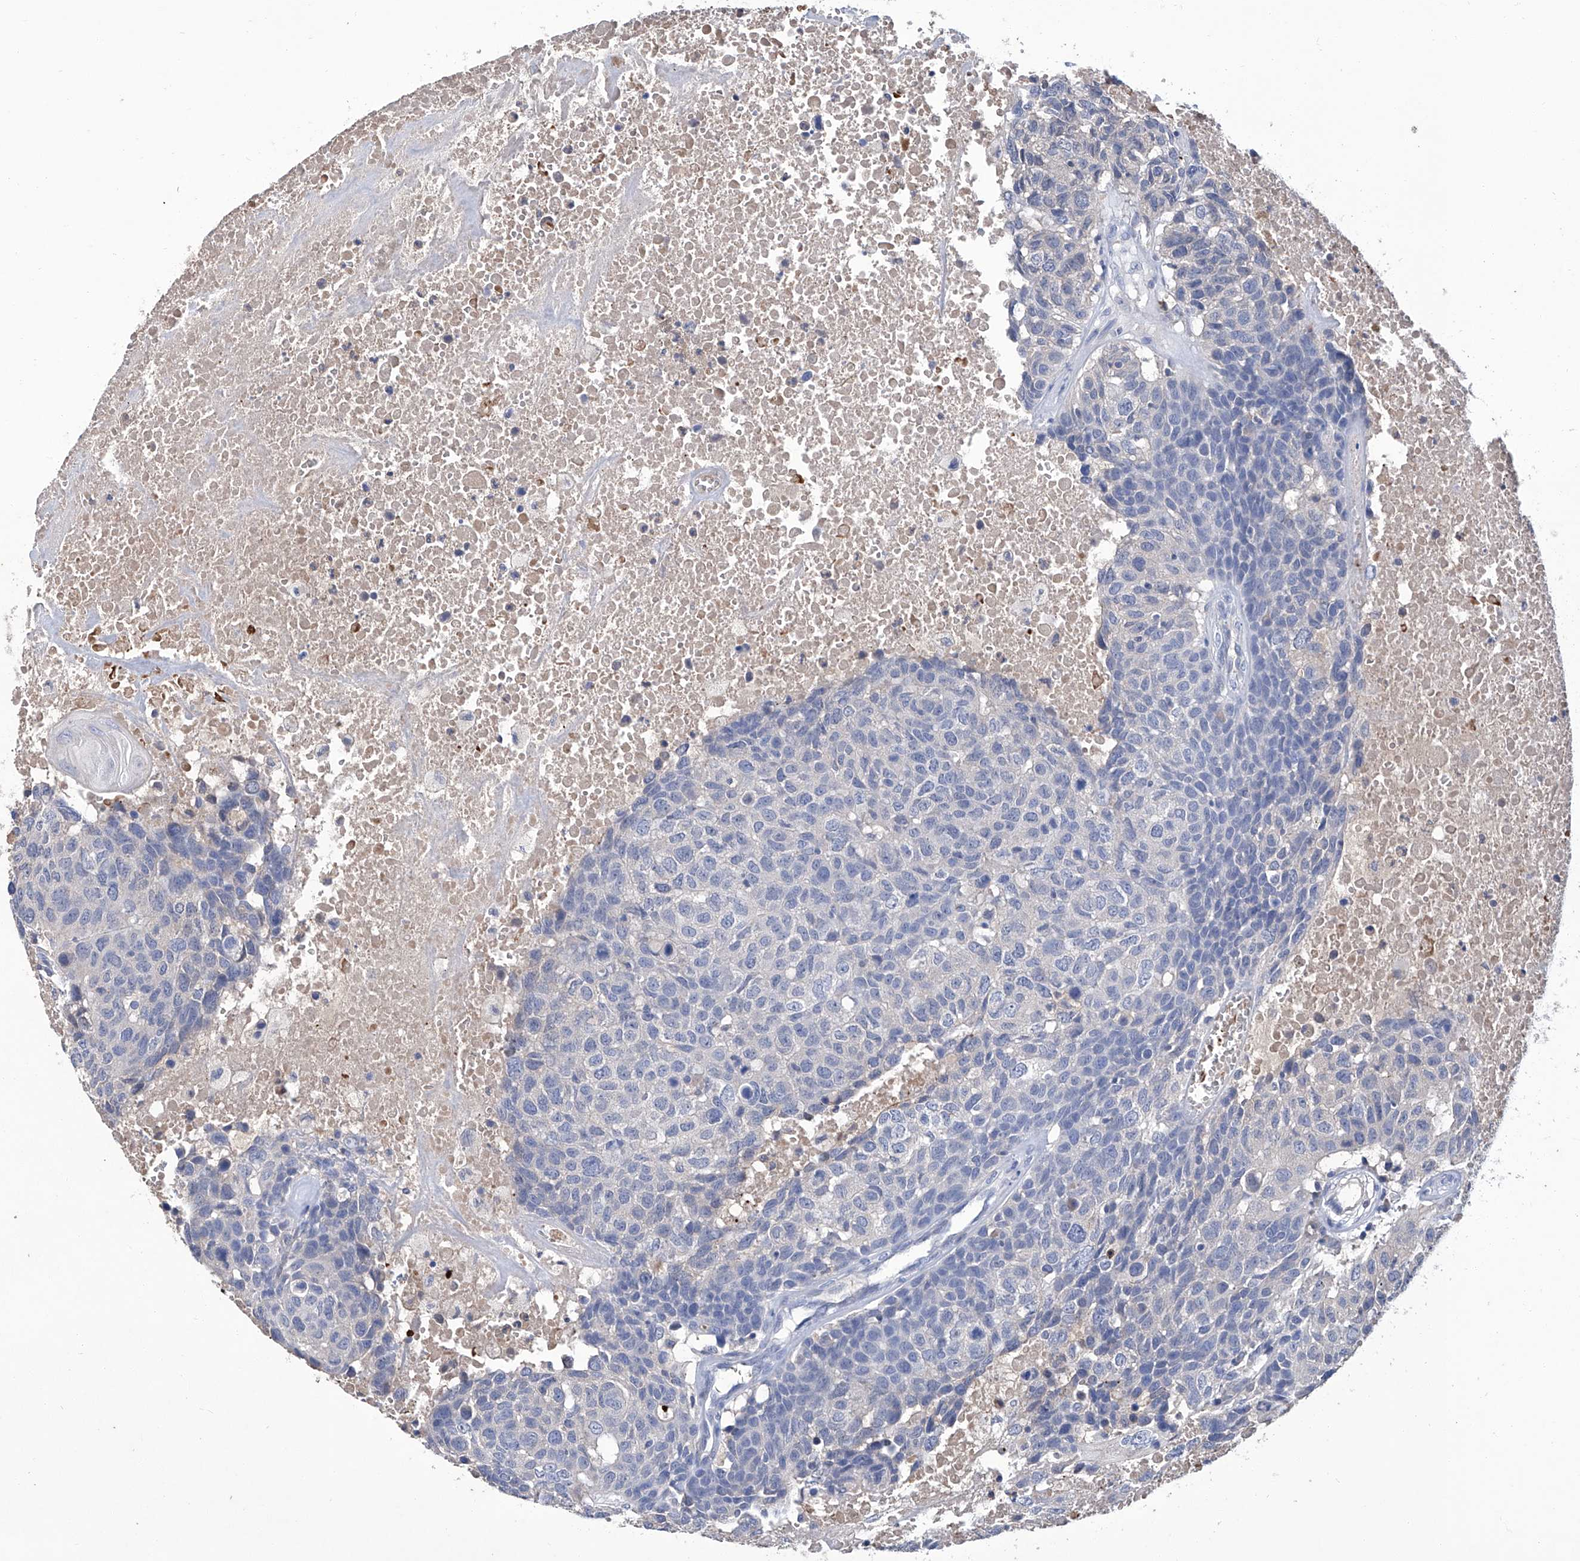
{"staining": {"intensity": "negative", "quantity": "none", "location": "none"}, "tissue": "head and neck cancer", "cell_type": "Tumor cells", "image_type": "cancer", "snomed": [{"axis": "morphology", "description": "Squamous cell carcinoma, NOS"}, {"axis": "topography", "description": "Head-Neck"}], "caption": "An immunohistochemistry (IHC) image of squamous cell carcinoma (head and neck) is shown. There is no staining in tumor cells of squamous cell carcinoma (head and neck).", "gene": "GPT", "patient": {"sex": "male", "age": 66}}